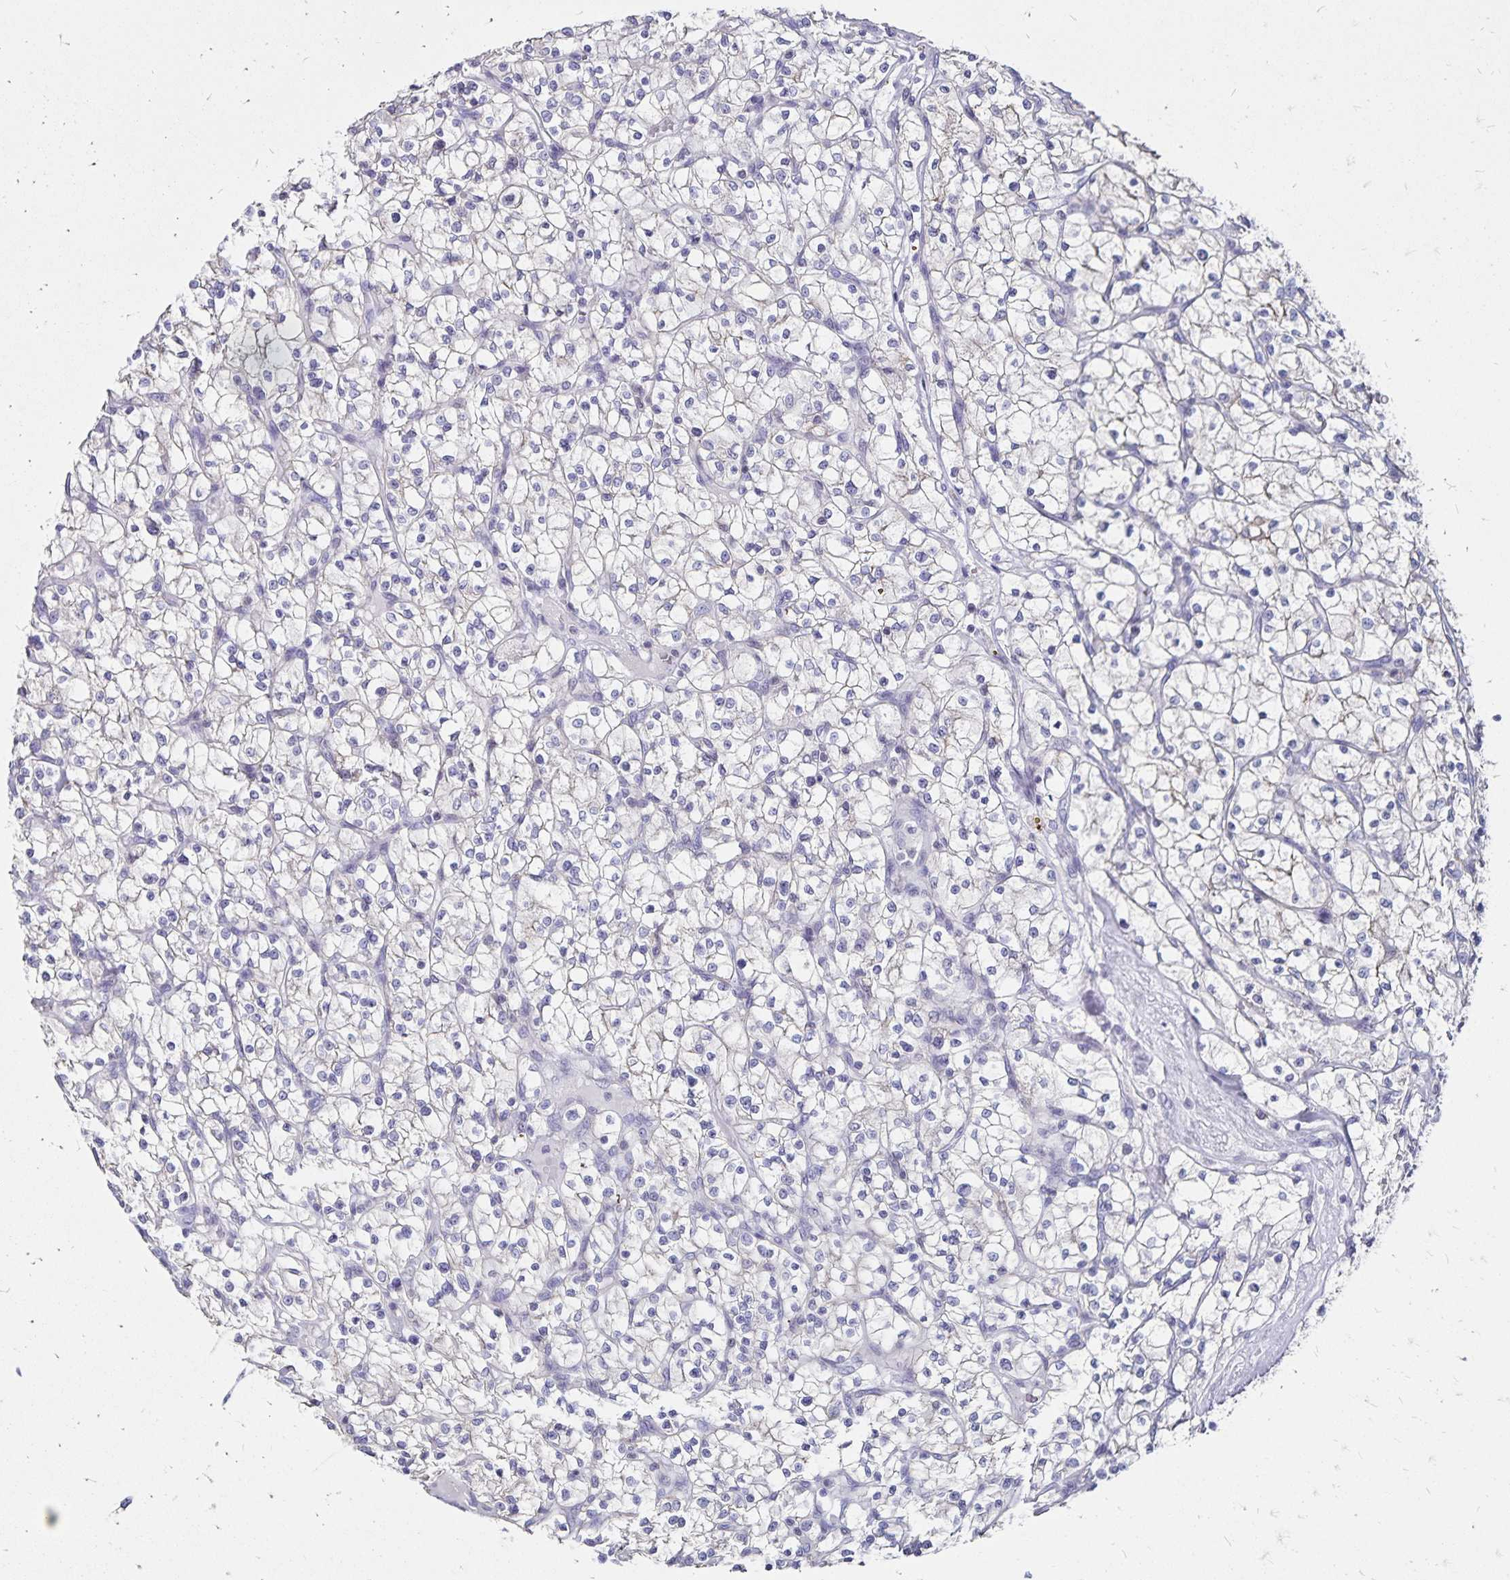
{"staining": {"intensity": "negative", "quantity": "none", "location": "none"}, "tissue": "renal cancer", "cell_type": "Tumor cells", "image_type": "cancer", "snomed": [{"axis": "morphology", "description": "Adenocarcinoma, NOS"}, {"axis": "topography", "description": "Kidney"}], "caption": "A histopathology image of human adenocarcinoma (renal) is negative for staining in tumor cells. Brightfield microscopy of immunohistochemistry stained with DAB (brown) and hematoxylin (blue), captured at high magnification.", "gene": "IKZF1", "patient": {"sex": "female", "age": 64}}